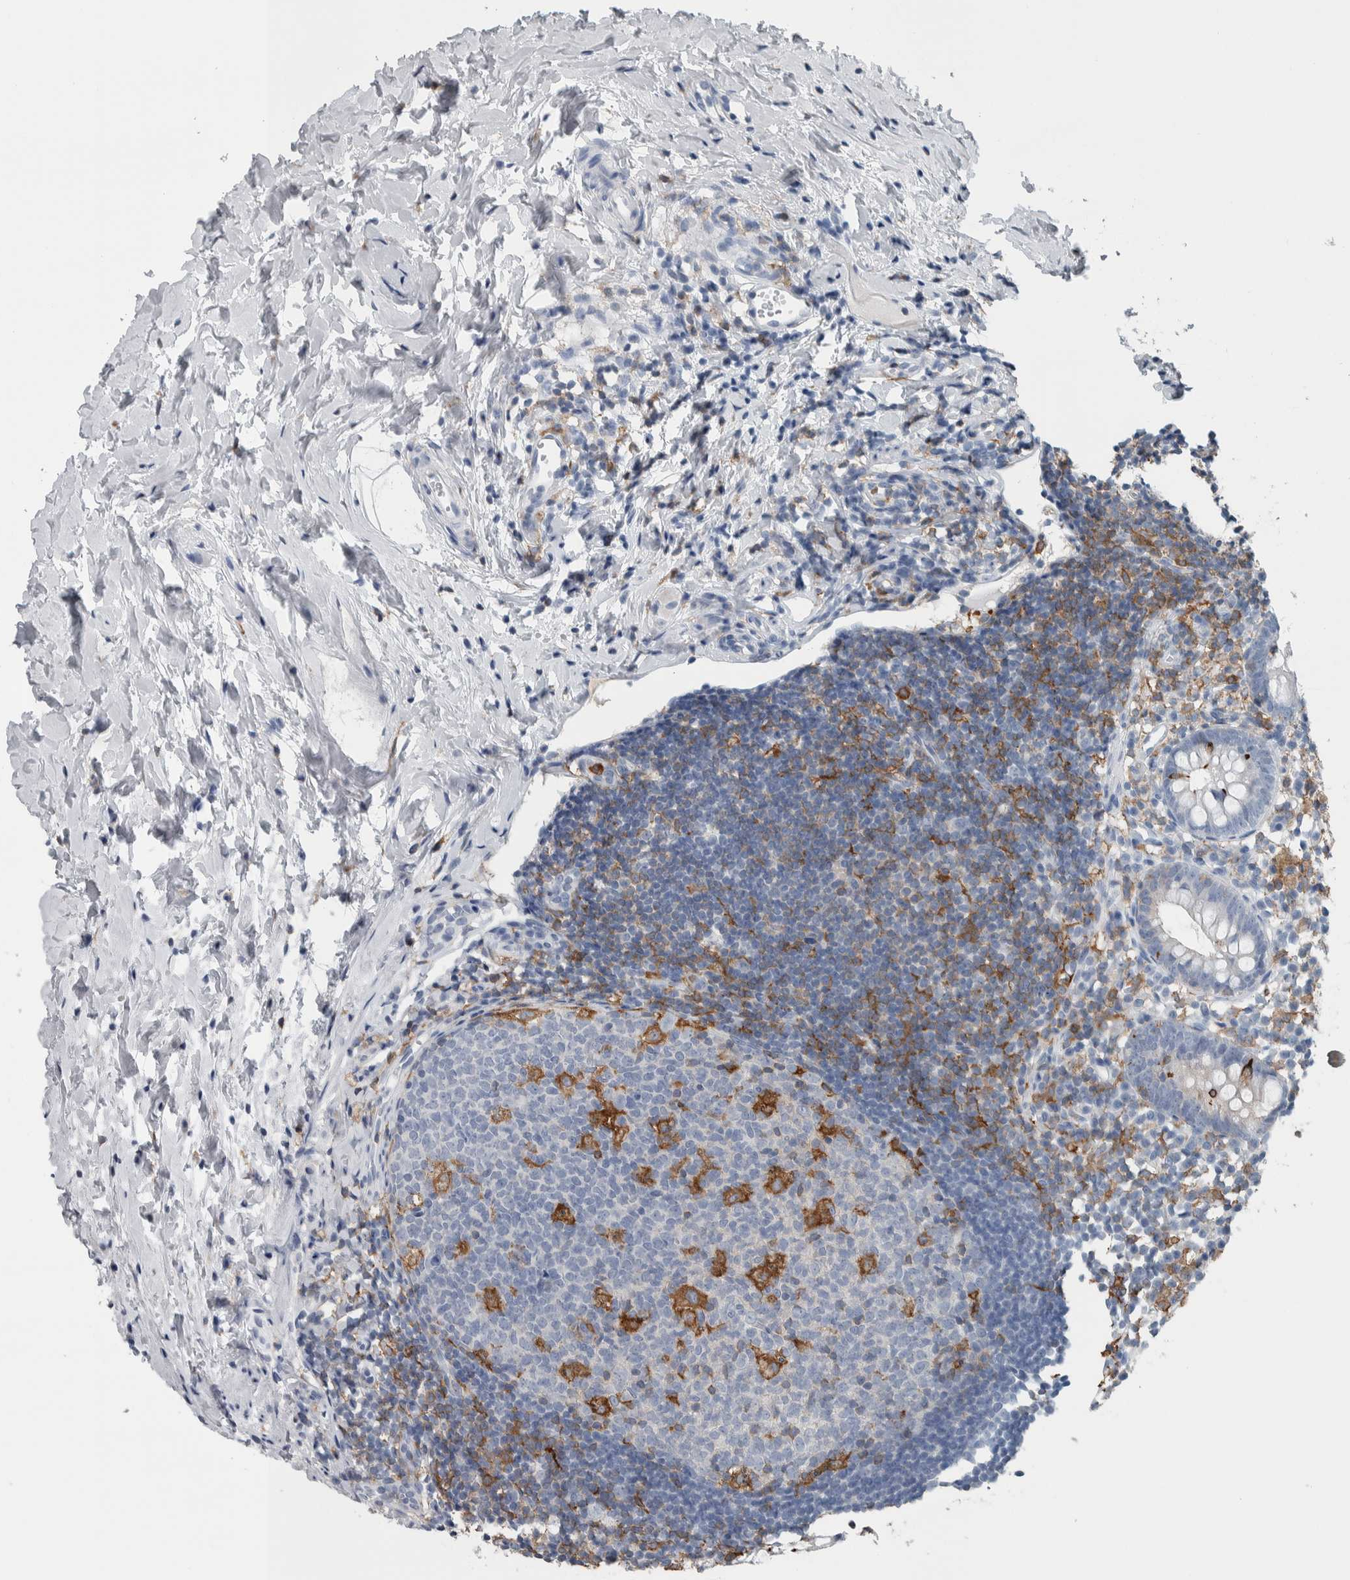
{"staining": {"intensity": "negative", "quantity": "none", "location": "none"}, "tissue": "appendix", "cell_type": "Glandular cells", "image_type": "normal", "snomed": [{"axis": "morphology", "description": "Normal tissue, NOS"}, {"axis": "topography", "description": "Appendix"}], "caption": "IHC image of normal human appendix stained for a protein (brown), which displays no staining in glandular cells. Nuclei are stained in blue.", "gene": "SKAP2", "patient": {"sex": "female", "age": 20}}